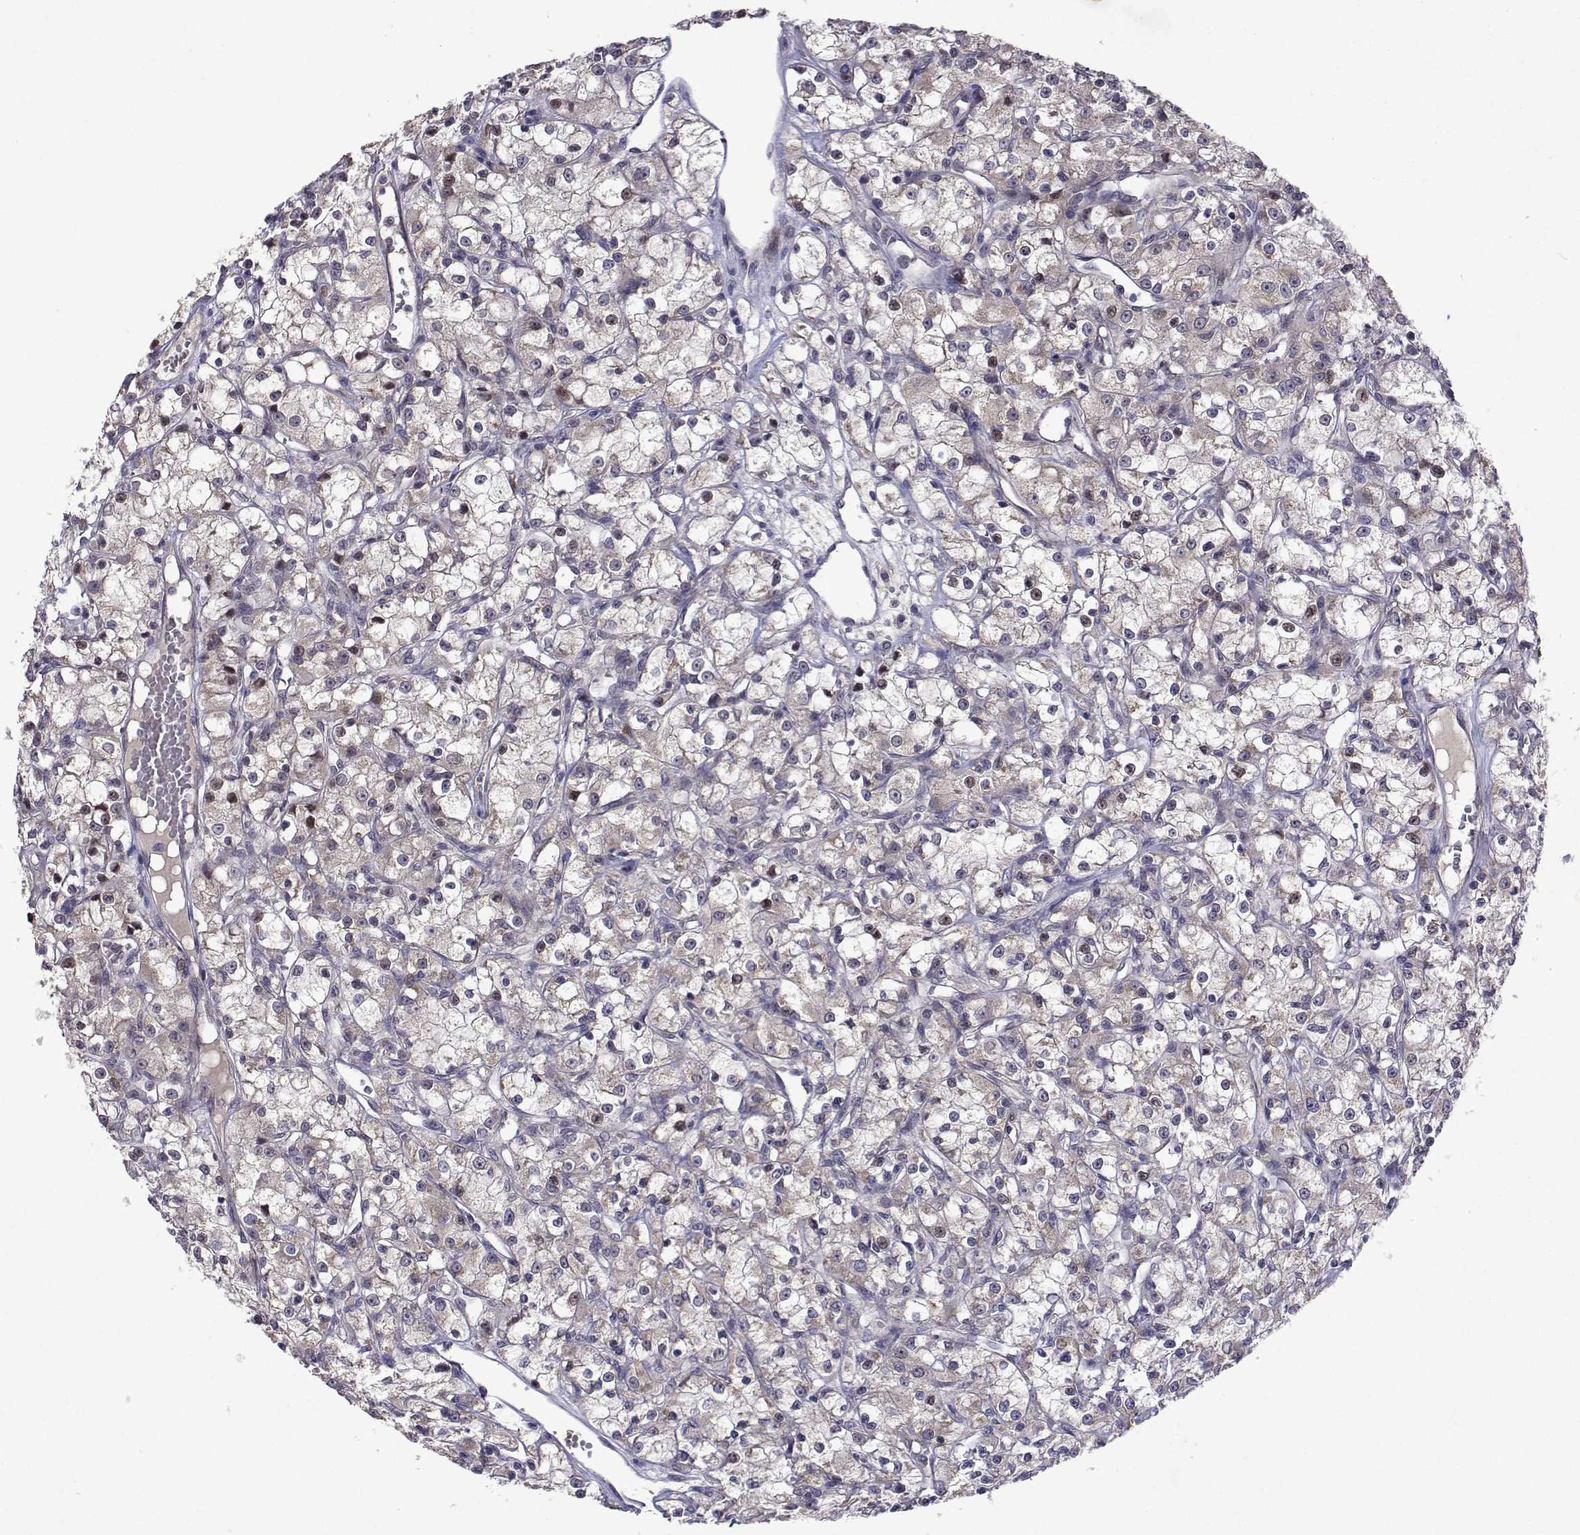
{"staining": {"intensity": "negative", "quantity": "none", "location": "none"}, "tissue": "renal cancer", "cell_type": "Tumor cells", "image_type": "cancer", "snomed": [{"axis": "morphology", "description": "Adenocarcinoma, NOS"}, {"axis": "topography", "description": "Kidney"}], "caption": "The immunohistochemistry (IHC) photomicrograph has no significant expression in tumor cells of renal adenocarcinoma tissue.", "gene": "TARBP2", "patient": {"sex": "female", "age": 59}}